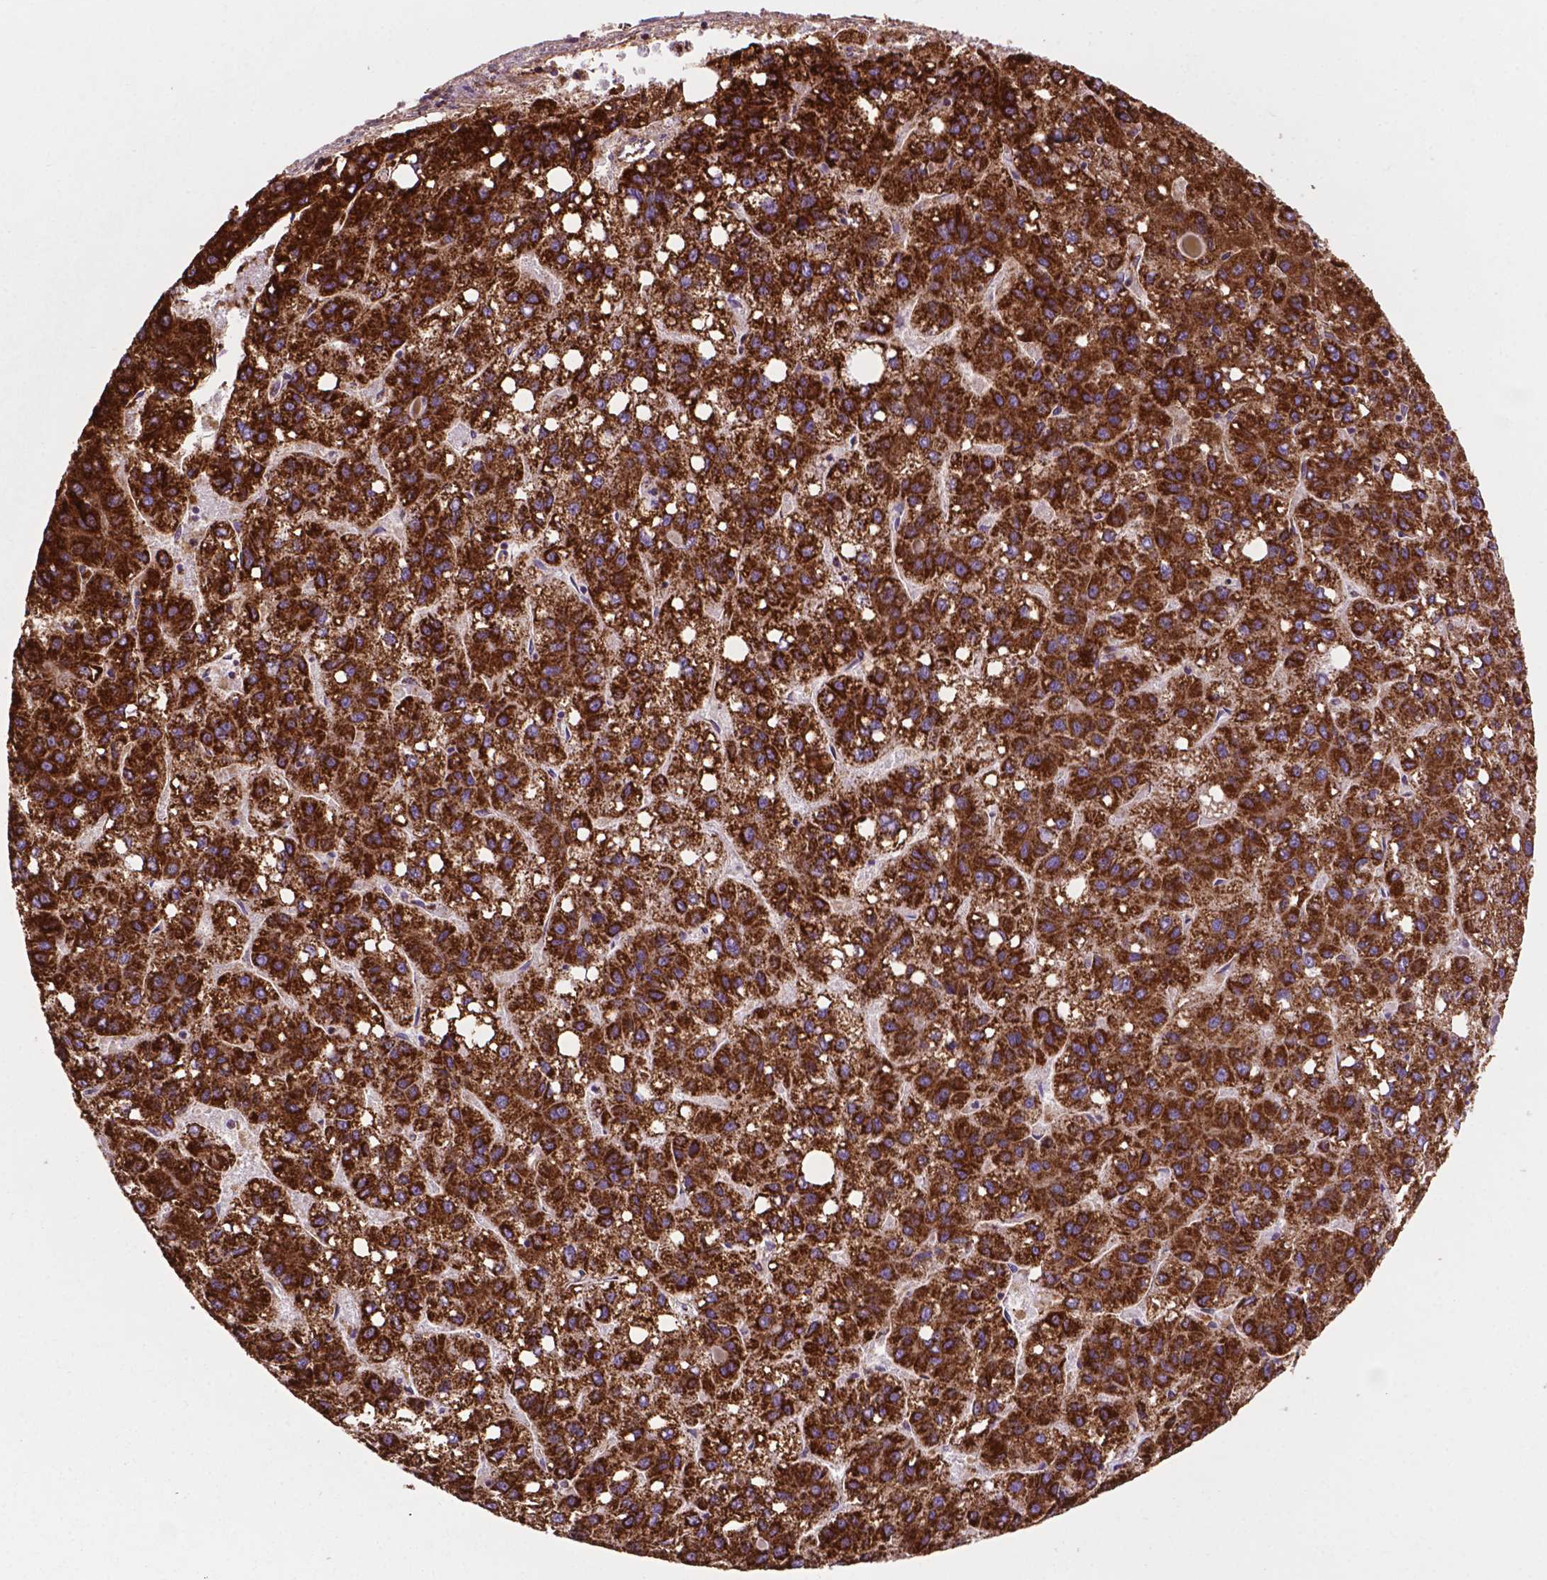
{"staining": {"intensity": "strong", "quantity": ">75%", "location": "cytoplasmic/membranous"}, "tissue": "liver cancer", "cell_type": "Tumor cells", "image_type": "cancer", "snomed": [{"axis": "morphology", "description": "Carcinoma, Hepatocellular, NOS"}, {"axis": "topography", "description": "Liver"}], "caption": "Tumor cells show high levels of strong cytoplasmic/membranous expression in approximately >75% of cells in human liver cancer (hepatocellular carcinoma).", "gene": "HSPD1", "patient": {"sex": "female", "age": 82}}